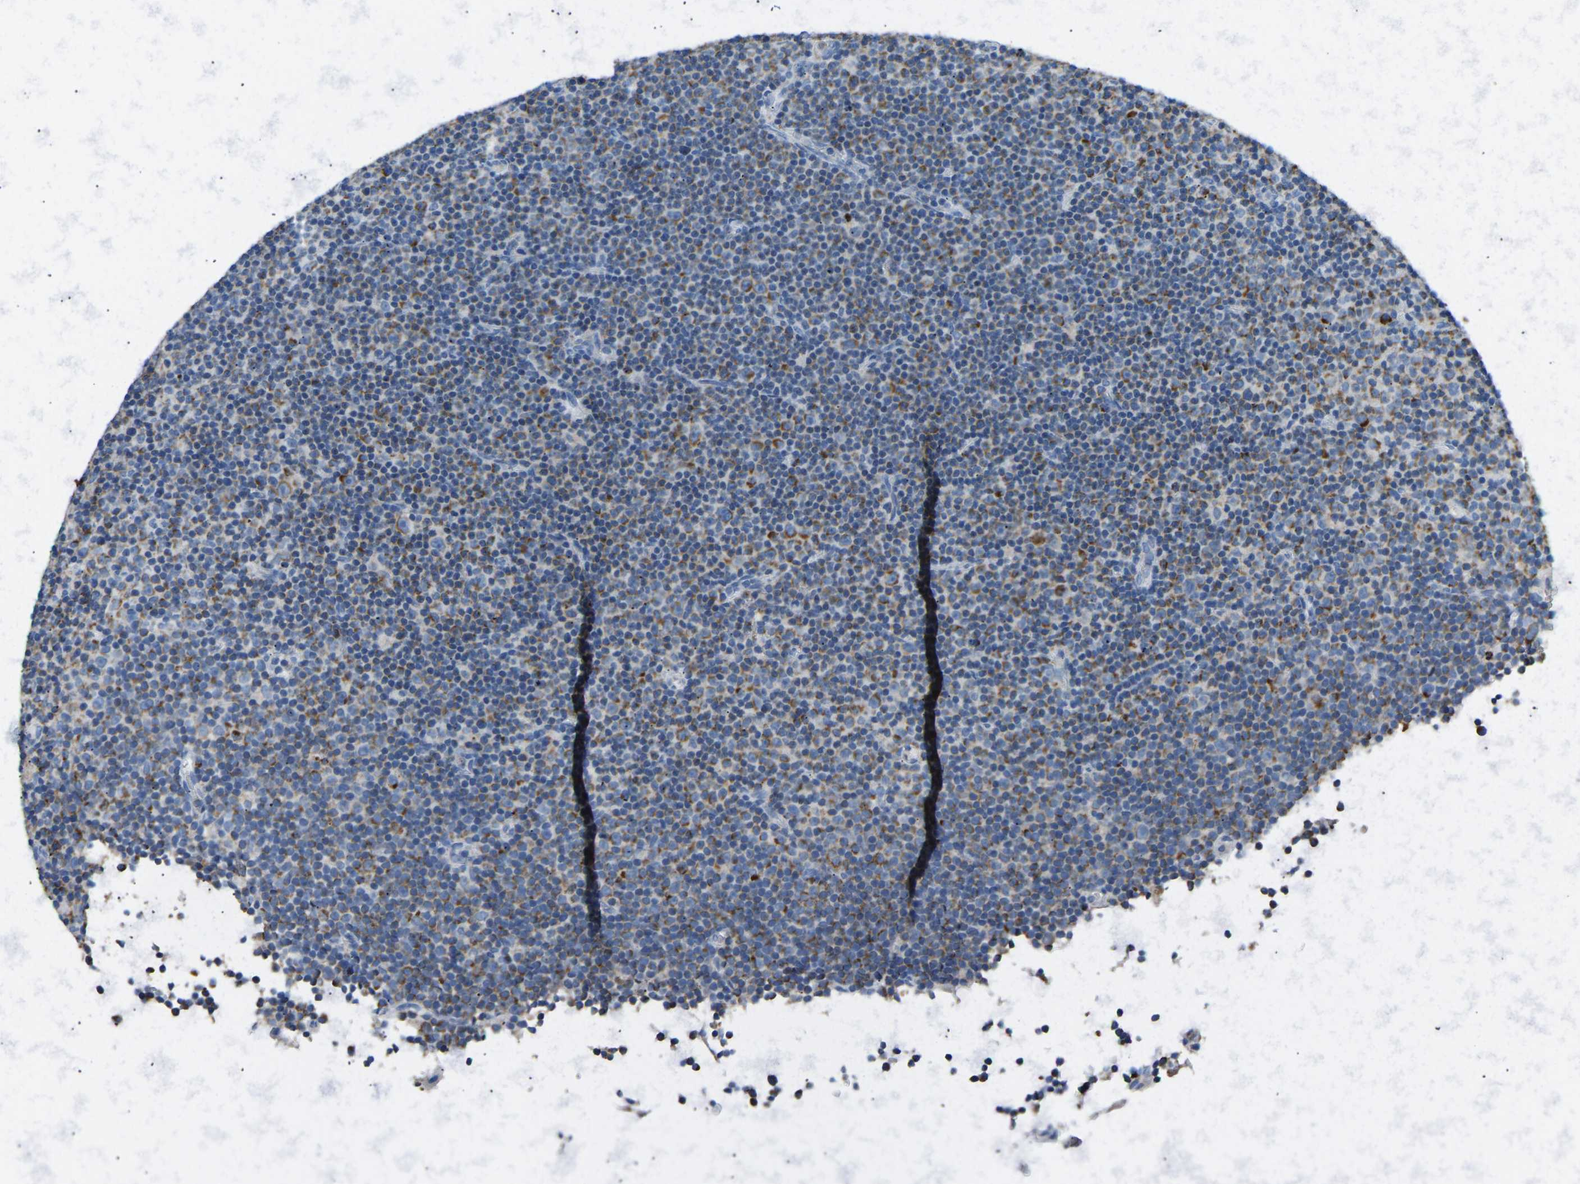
{"staining": {"intensity": "moderate", "quantity": "25%-75%", "location": "cytoplasmic/membranous"}, "tissue": "lymphoma", "cell_type": "Tumor cells", "image_type": "cancer", "snomed": [{"axis": "morphology", "description": "Malignant lymphoma, non-Hodgkin's type, Low grade"}, {"axis": "topography", "description": "Lymph node"}], "caption": "Immunohistochemistry (IHC) staining of malignant lymphoma, non-Hodgkin's type (low-grade), which displays medium levels of moderate cytoplasmic/membranous staining in about 25%-75% of tumor cells indicating moderate cytoplasmic/membranous protein expression. The staining was performed using DAB (brown) for protein detection and nuclei were counterstained in hematoxylin (blue).", "gene": "ZNF200", "patient": {"sex": "female", "age": 67}}